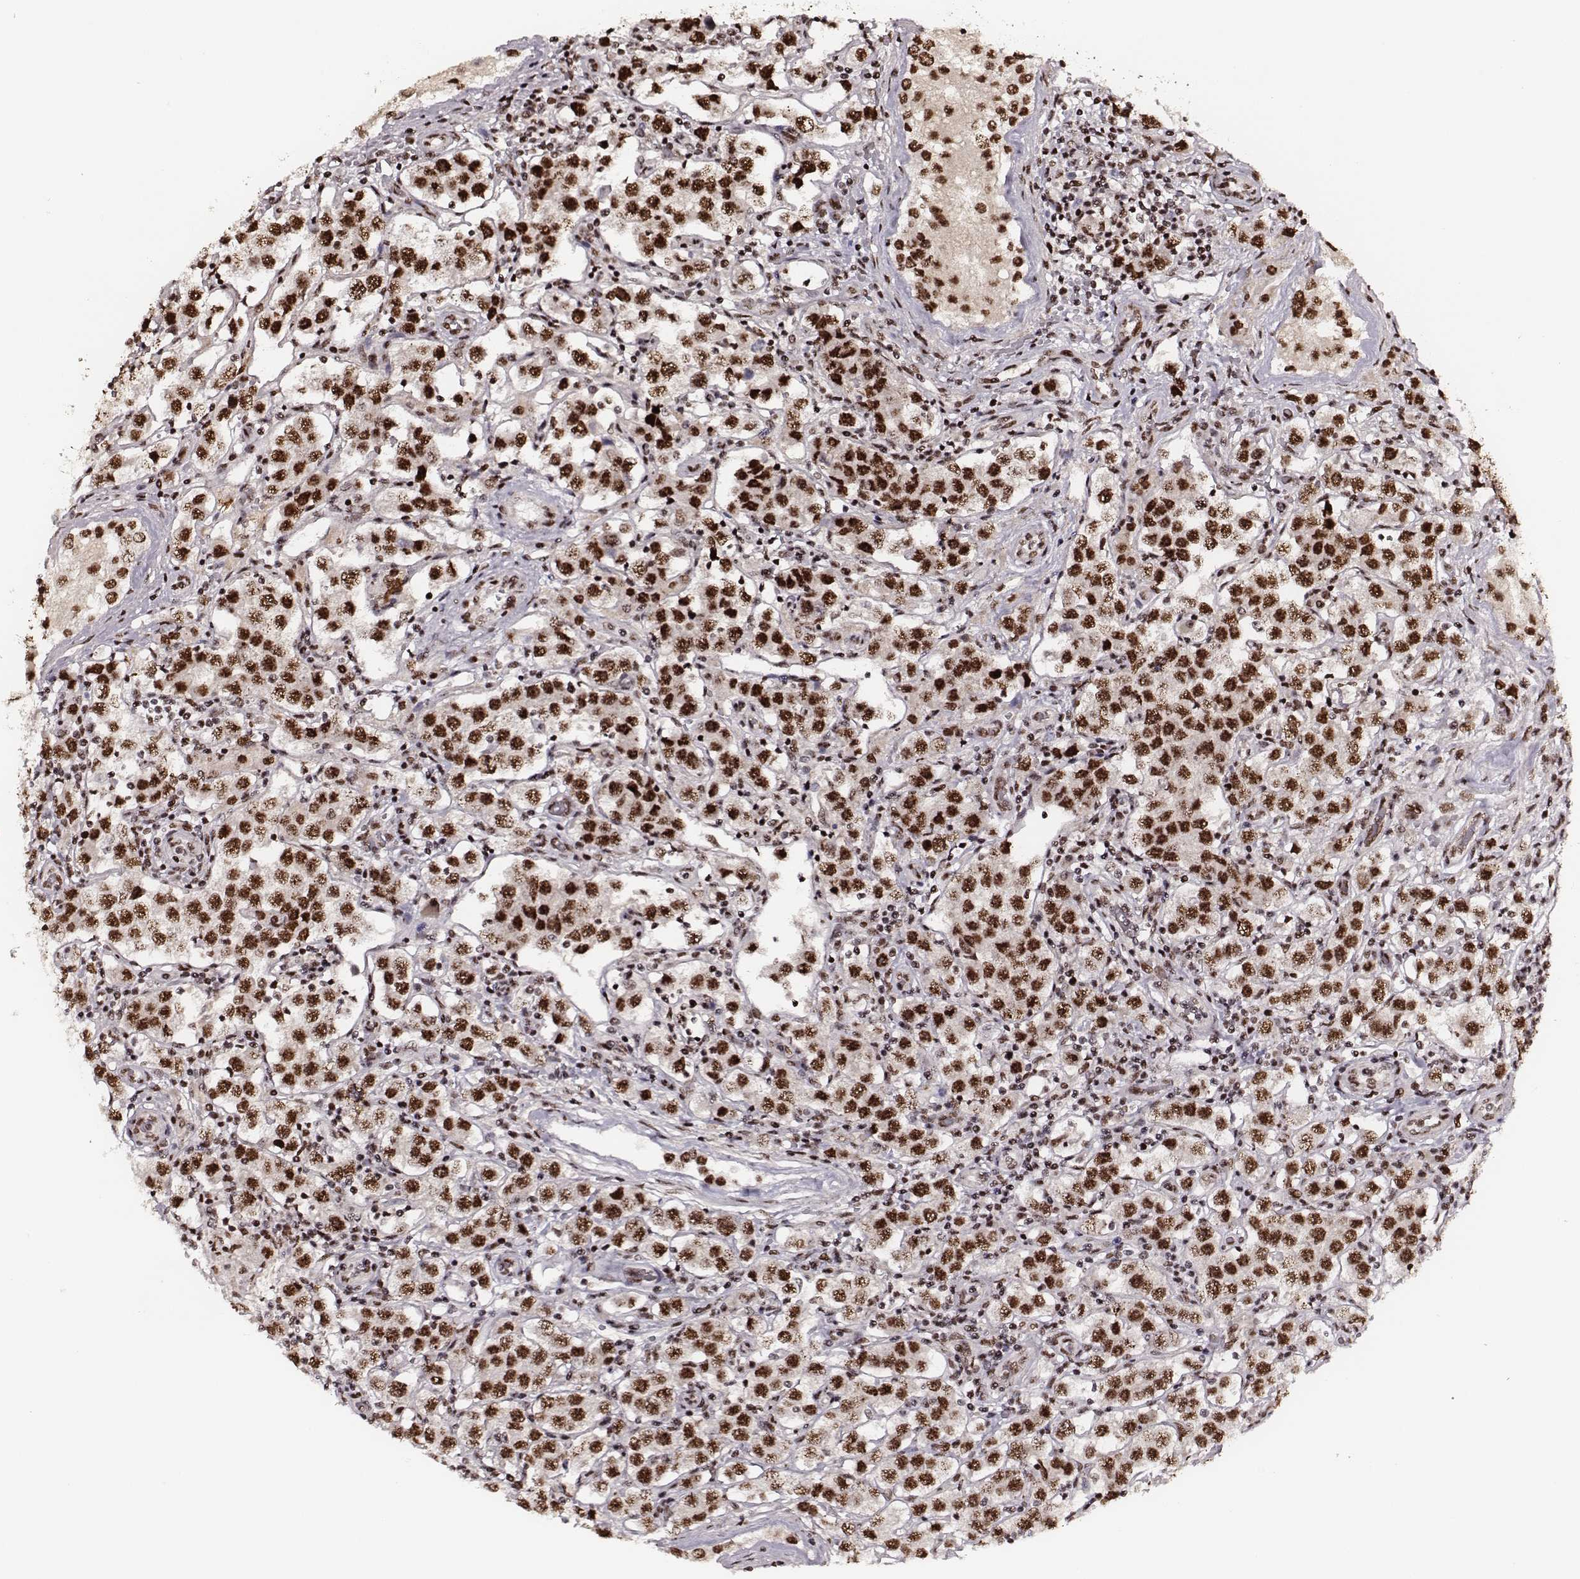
{"staining": {"intensity": "strong", "quantity": ">75%", "location": "nuclear"}, "tissue": "testis cancer", "cell_type": "Tumor cells", "image_type": "cancer", "snomed": [{"axis": "morphology", "description": "Seminoma, NOS"}, {"axis": "topography", "description": "Testis"}], "caption": "IHC micrograph of neoplastic tissue: human testis cancer (seminoma) stained using IHC reveals high levels of strong protein expression localized specifically in the nuclear of tumor cells, appearing as a nuclear brown color.", "gene": "PPARA", "patient": {"sex": "male", "age": 37}}